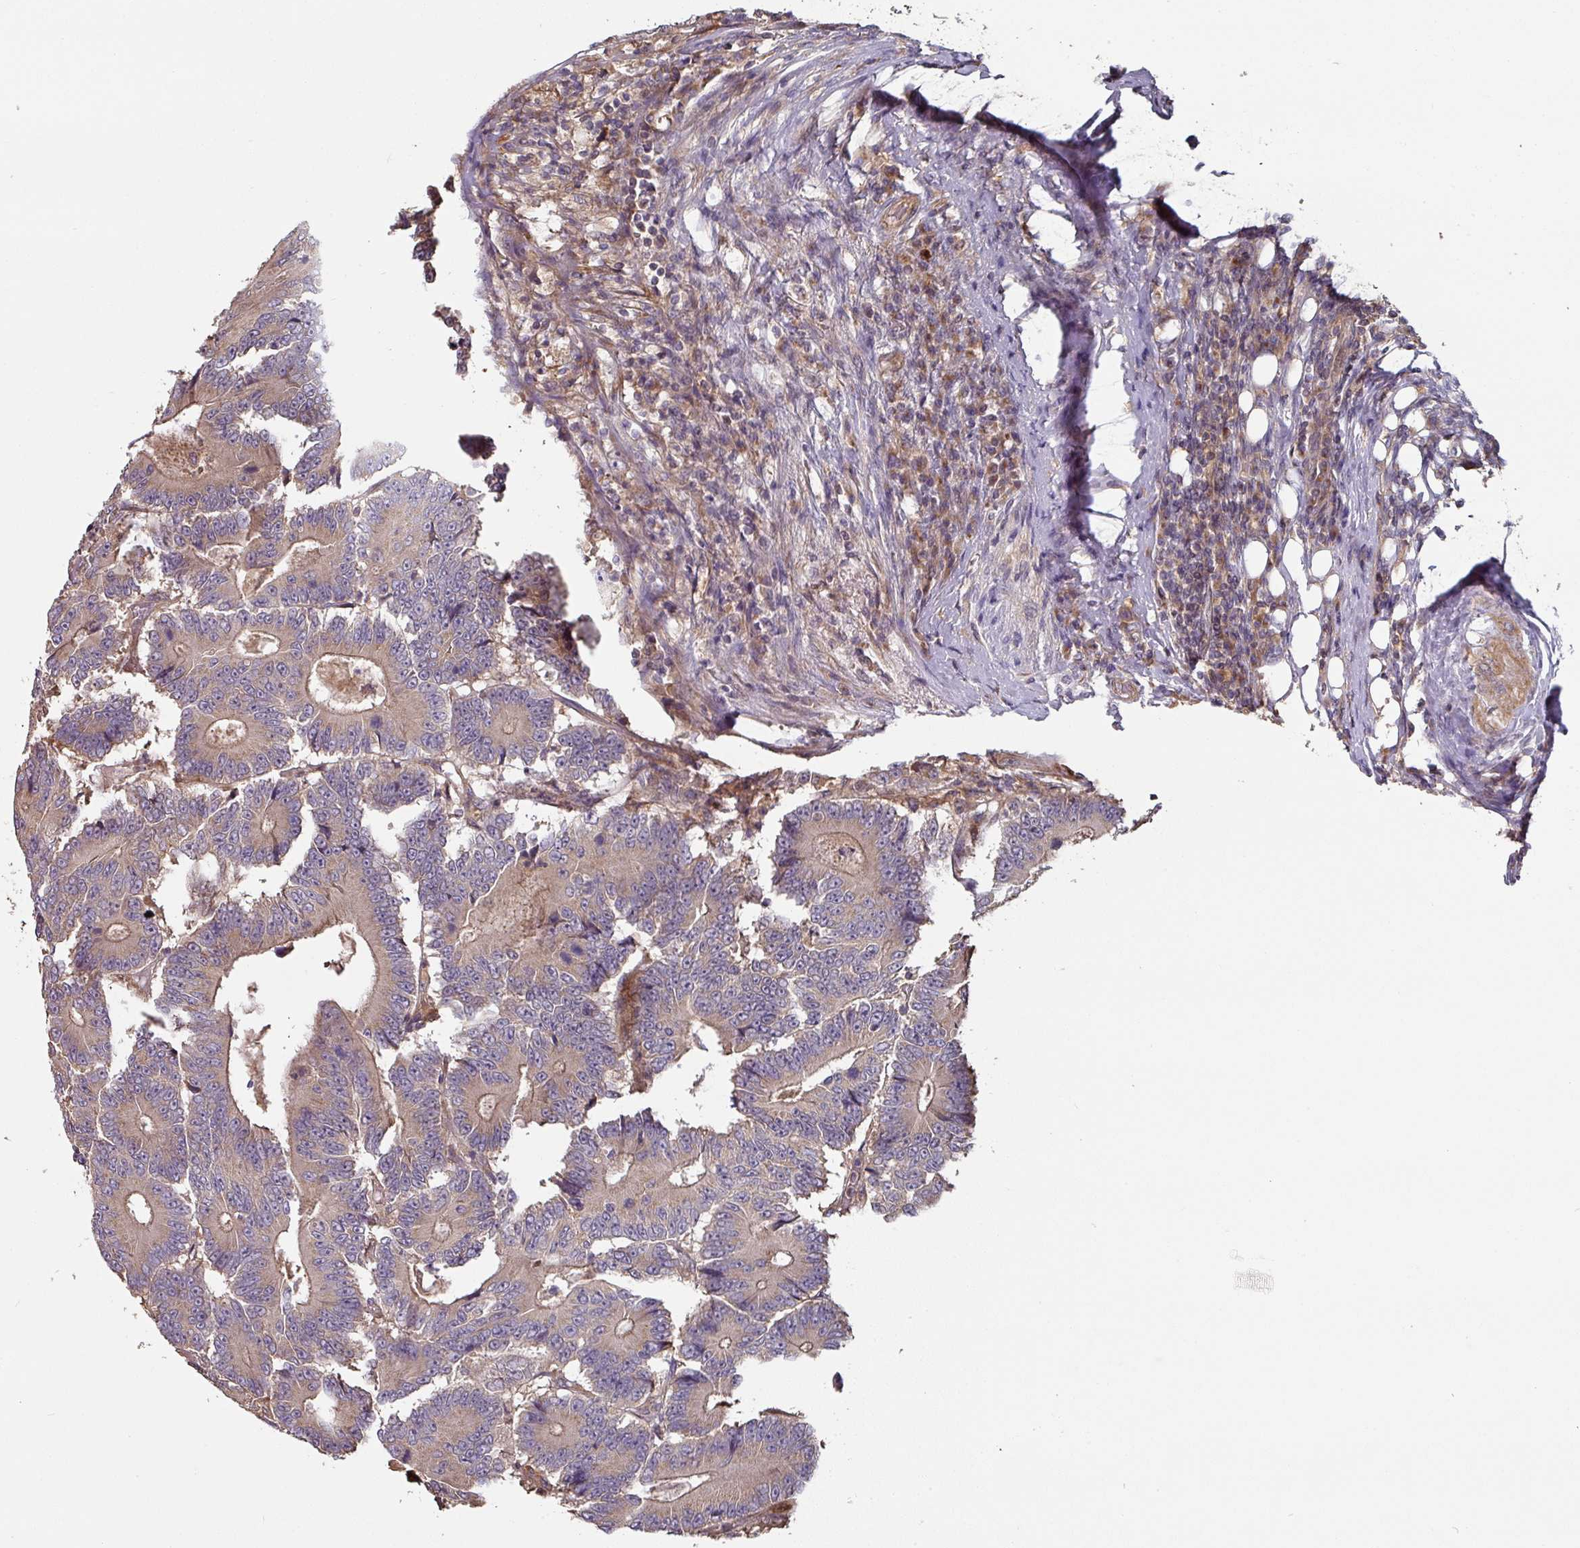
{"staining": {"intensity": "weak", "quantity": "25%-75%", "location": "cytoplasmic/membranous"}, "tissue": "colorectal cancer", "cell_type": "Tumor cells", "image_type": "cancer", "snomed": [{"axis": "morphology", "description": "Adenocarcinoma, NOS"}, {"axis": "topography", "description": "Colon"}], "caption": "Adenocarcinoma (colorectal) tissue shows weak cytoplasmic/membranous staining in about 25%-75% of tumor cells, visualized by immunohistochemistry. The protein of interest is stained brown, and the nuclei are stained in blue (DAB (3,3'-diaminobenzidine) IHC with brightfield microscopy, high magnification).", "gene": "SIK1", "patient": {"sex": "male", "age": 83}}